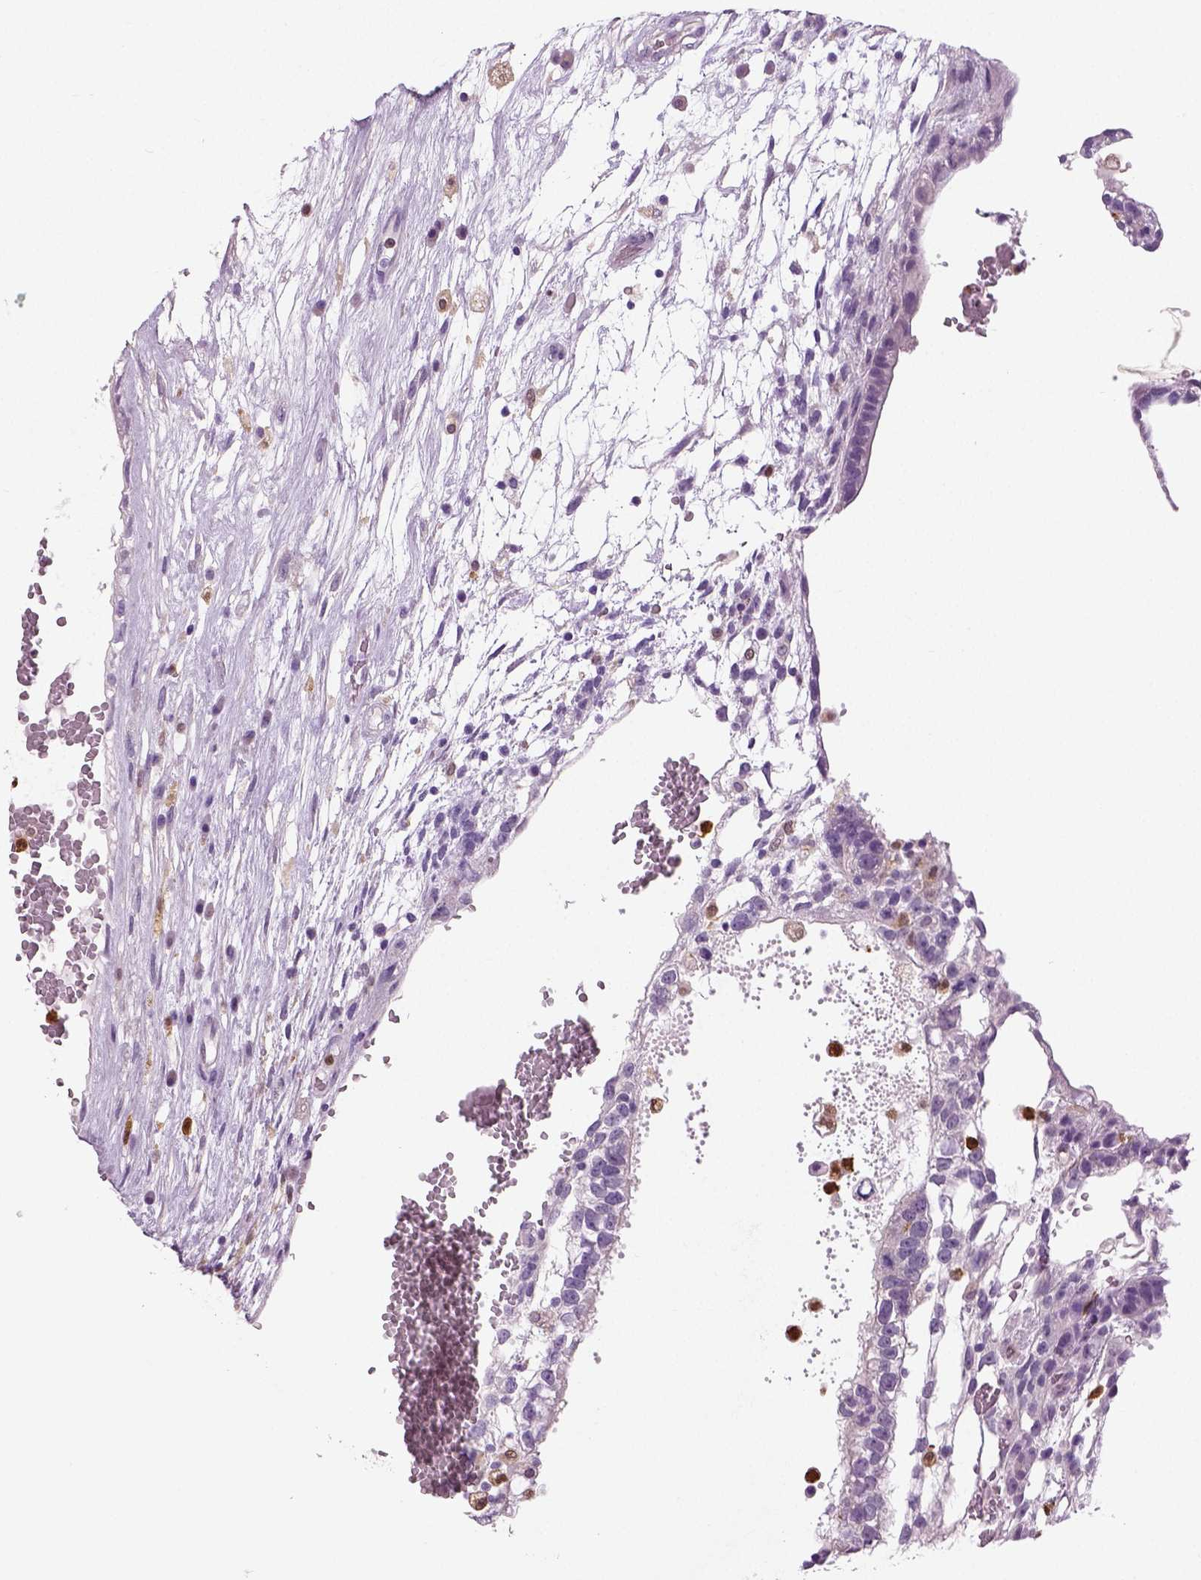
{"staining": {"intensity": "negative", "quantity": "none", "location": "none"}, "tissue": "testis cancer", "cell_type": "Tumor cells", "image_type": "cancer", "snomed": [{"axis": "morphology", "description": "Normal tissue, NOS"}, {"axis": "morphology", "description": "Carcinoma, Embryonal, NOS"}, {"axis": "topography", "description": "Testis"}], "caption": "An immunohistochemistry histopathology image of testis embryonal carcinoma is shown. There is no staining in tumor cells of testis embryonal carcinoma. (DAB (3,3'-diaminobenzidine) immunohistochemistry, high magnification).", "gene": "NECAB2", "patient": {"sex": "male", "age": 32}}